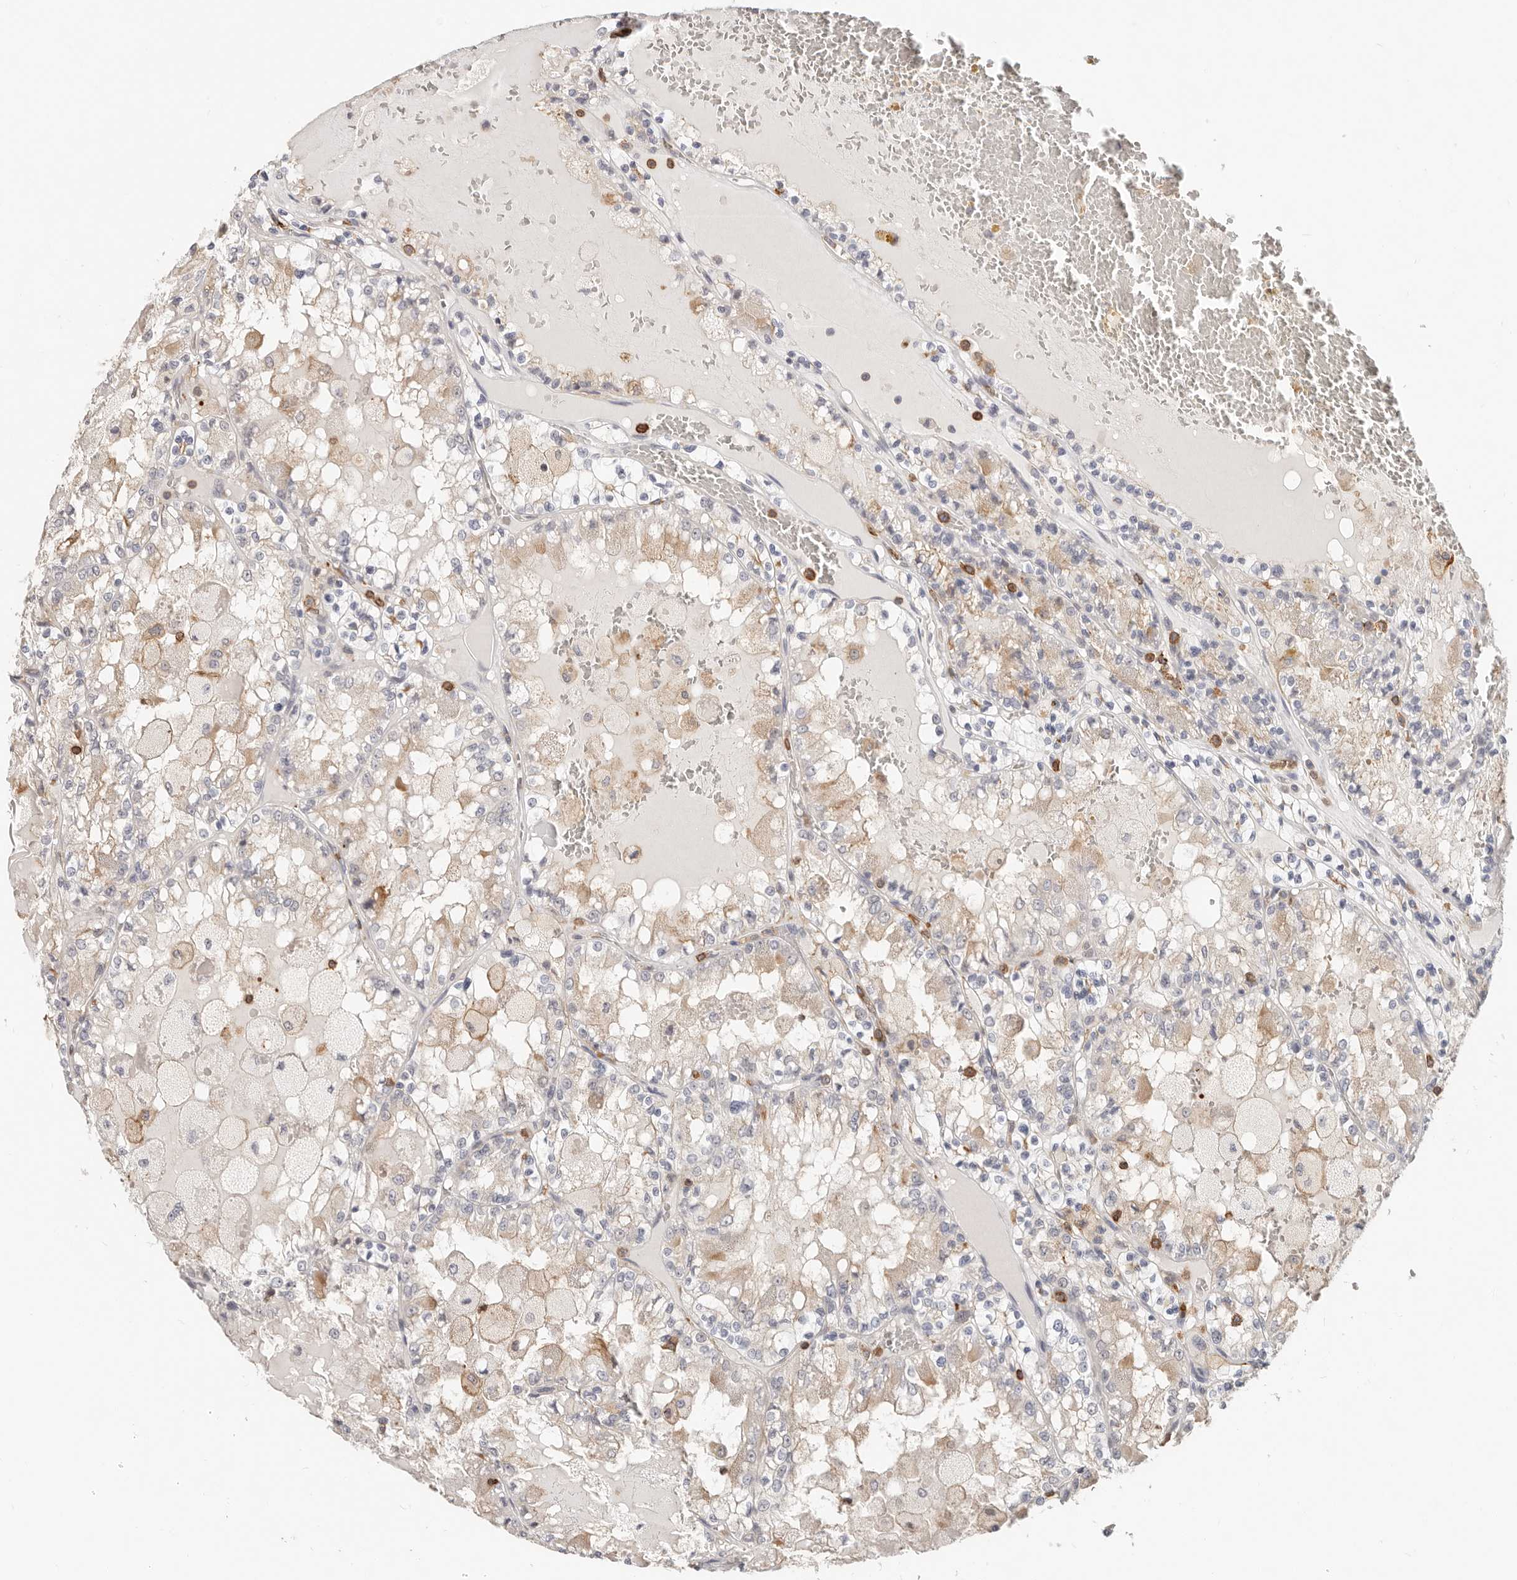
{"staining": {"intensity": "weak", "quantity": "25%-75%", "location": "cytoplasmic/membranous"}, "tissue": "renal cancer", "cell_type": "Tumor cells", "image_type": "cancer", "snomed": [{"axis": "morphology", "description": "Adenocarcinoma, NOS"}, {"axis": "topography", "description": "Kidney"}], "caption": "Approximately 25%-75% of tumor cells in human renal adenocarcinoma exhibit weak cytoplasmic/membranous protein expression as visualized by brown immunohistochemical staining.", "gene": "TMEM63B", "patient": {"sex": "female", "age": 56}}